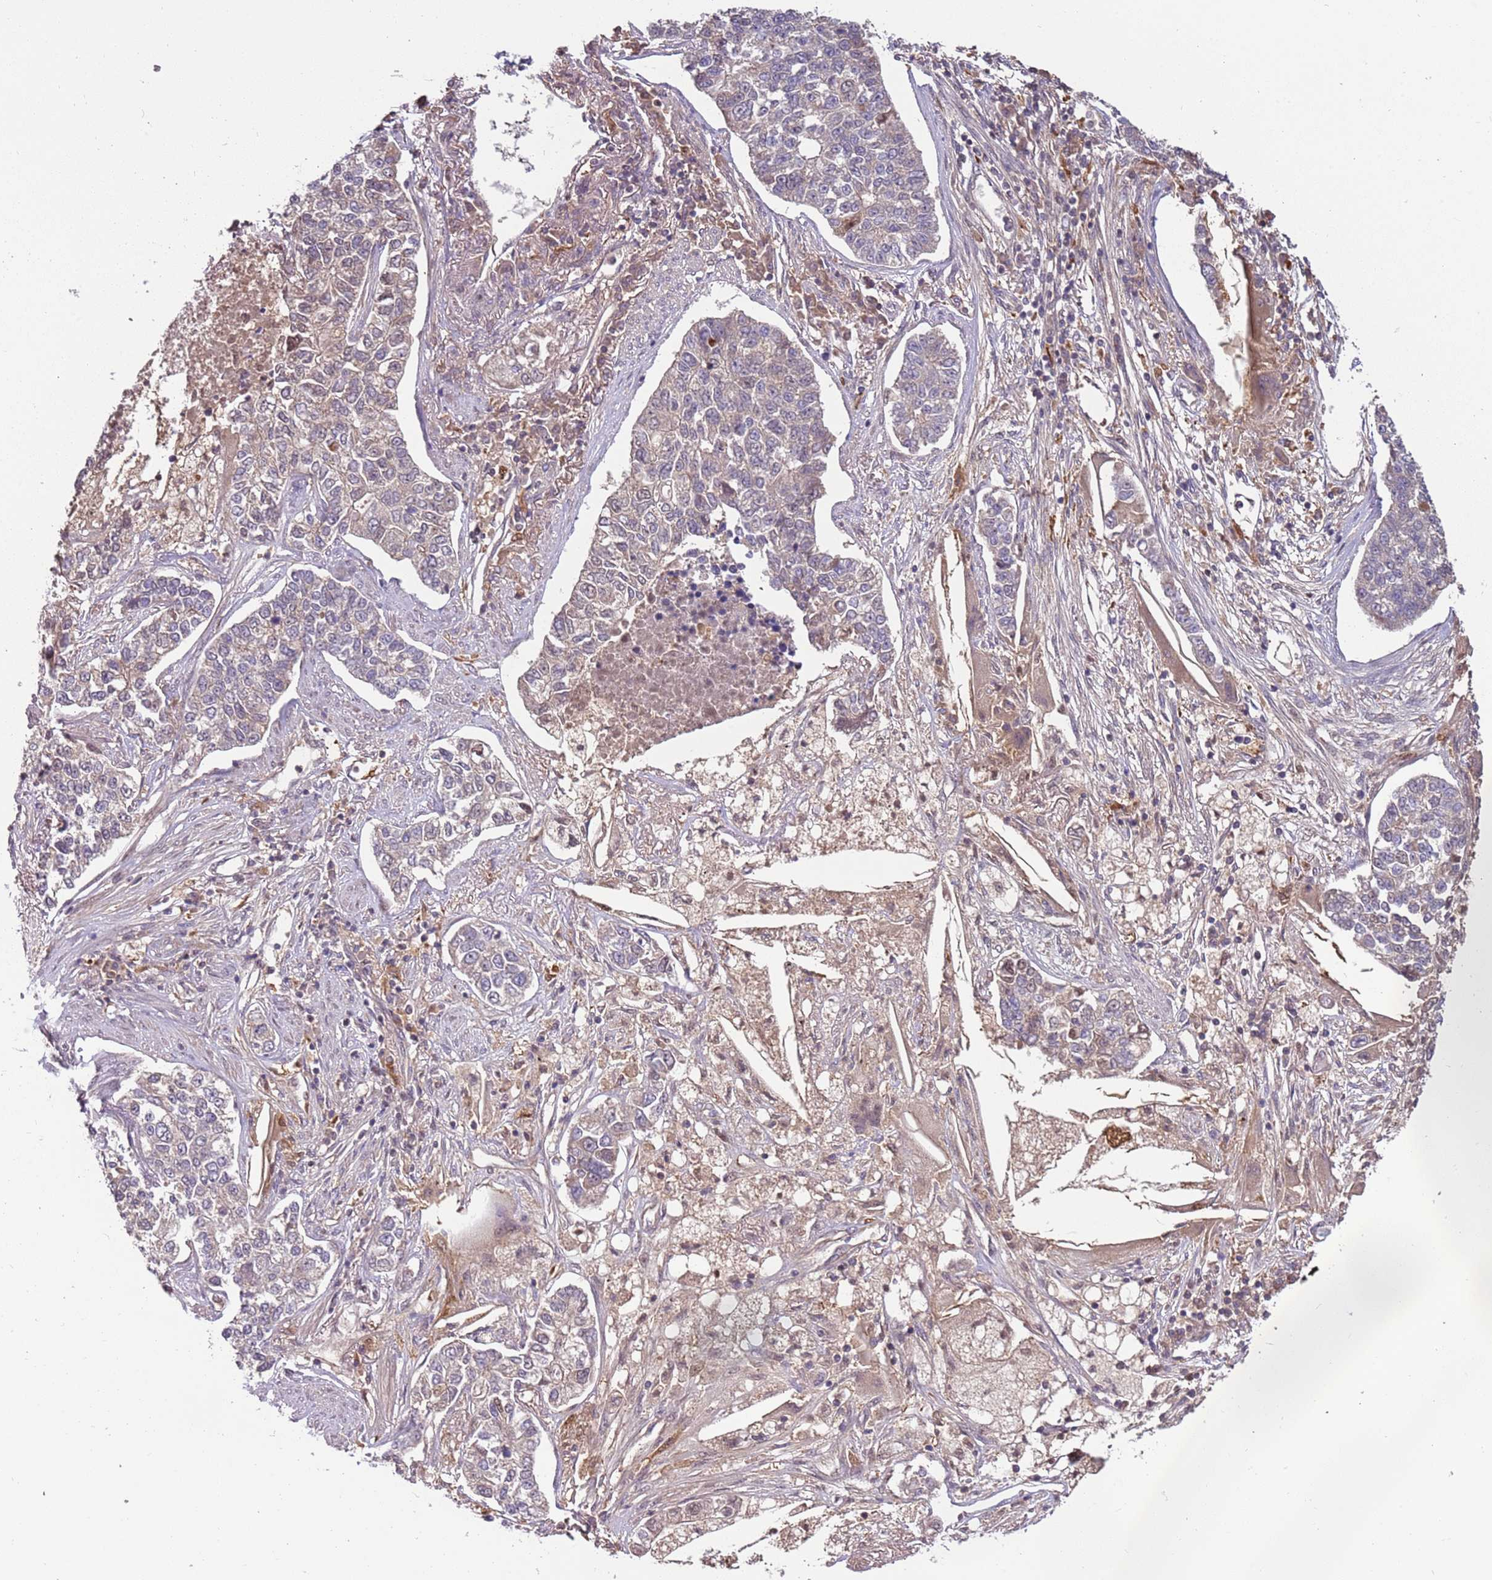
{"staining": {"intensity": "weak", "quantity": "<25%", "location": "cytoplasmic/membranous"}, "tissue": "lung cancer", "cell_type": "Tumor cells", "image_type": "cancer", "snomed": [{"axis": "morphology", "description": "Adenocarcinoma, NOS"}, {"axis": "topography", "description": "Lung"}], "caption": "DAB (3,3'-diaminobenzidine) immunohistochemical staining of lung cancer (adenocarcinoma) reveals no significant expression in tumor cells.", "gene": "GSTO2", "patient": {"sex": "male", "age": 49}}